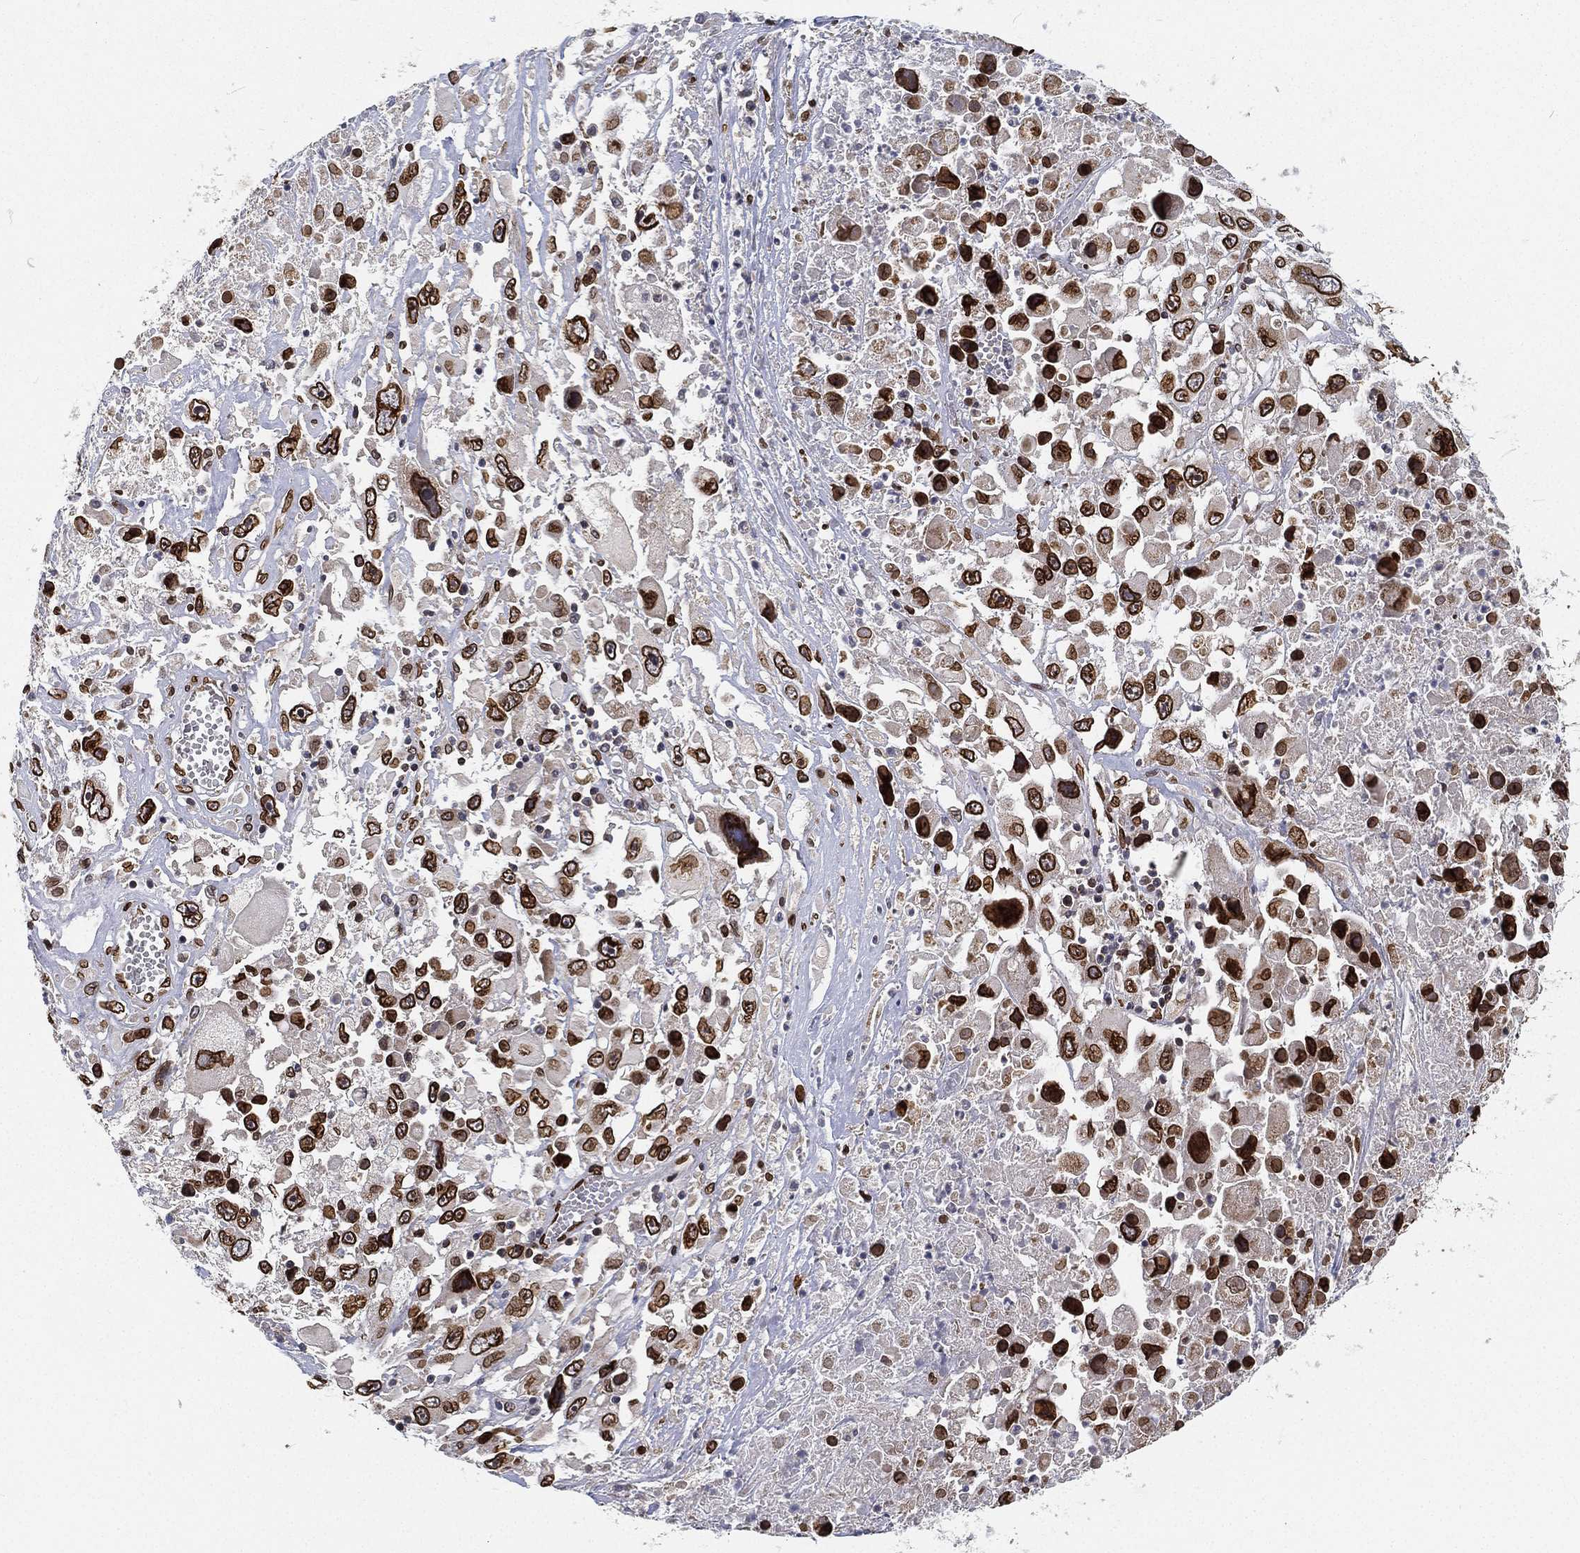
{"staining": {"intensity": "strong", "quantity": ">75%", "location": "cytoplasmic/membranous,nuclear"}, "tissue": "melanoma", "cell_type": "Tumor cells", "image_type": "cancer", "snomed": [{"axis": "morphology", "description": "Malignant melanoma, Metastatic site"}, {"axis": "topography", "description": "Soft tissue"}], "caption": "This histopathology image displays IHC staining of human melanoma, with high strong cytoplasmic/membranous and nuclear expression in approximately >75% of tumor cells.", "gene": "PALB2", "patient": {"sex": "male", "age": 50}}